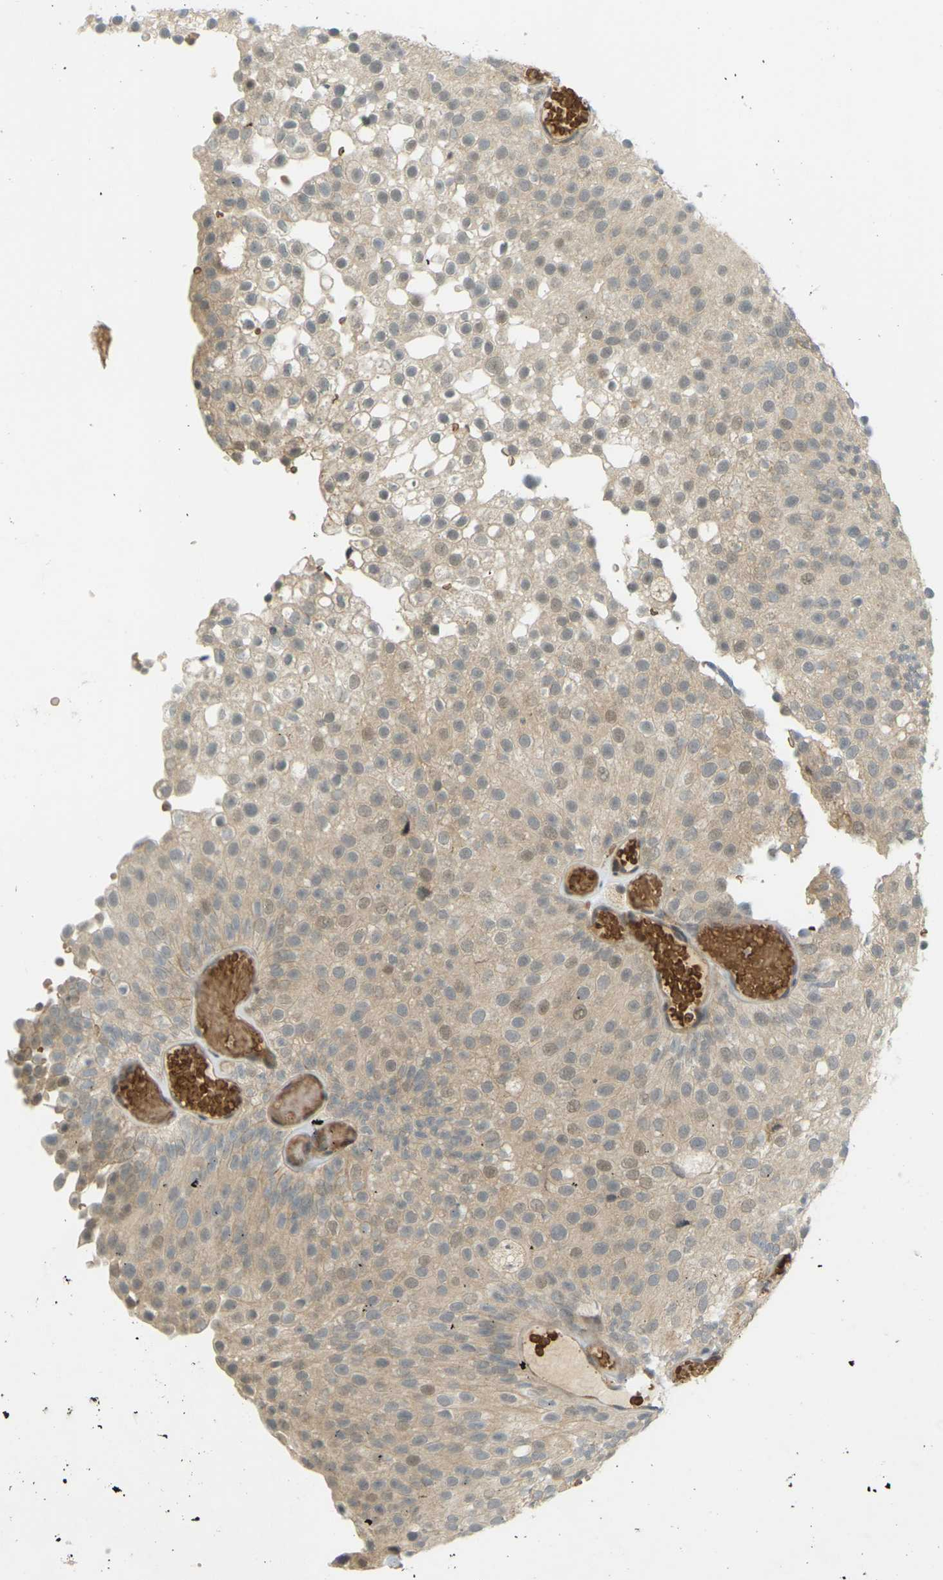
{"staining": {"intensity": "moderate", "quantity": ">75%", "location": "cytoplasmic/membranous"}, "tissue": "urothelial cancer", "cell_type": "Tumor cells", "image_type": "cancer", "snomed": [{"axis": "morphology", "description": "Urothelial carcinoma, Low grade"}, {"axis": "topography", "description": "Urinary bladder"}], "caption": "Human low-grade urothelial carcinoma stained for a protein (brown) displays moderate cytoplasmic/membranous positive expression in approximately >75% of tumor cells.", "gene": "SOCS6", "patient": {"sex": "male", "age": 78}}